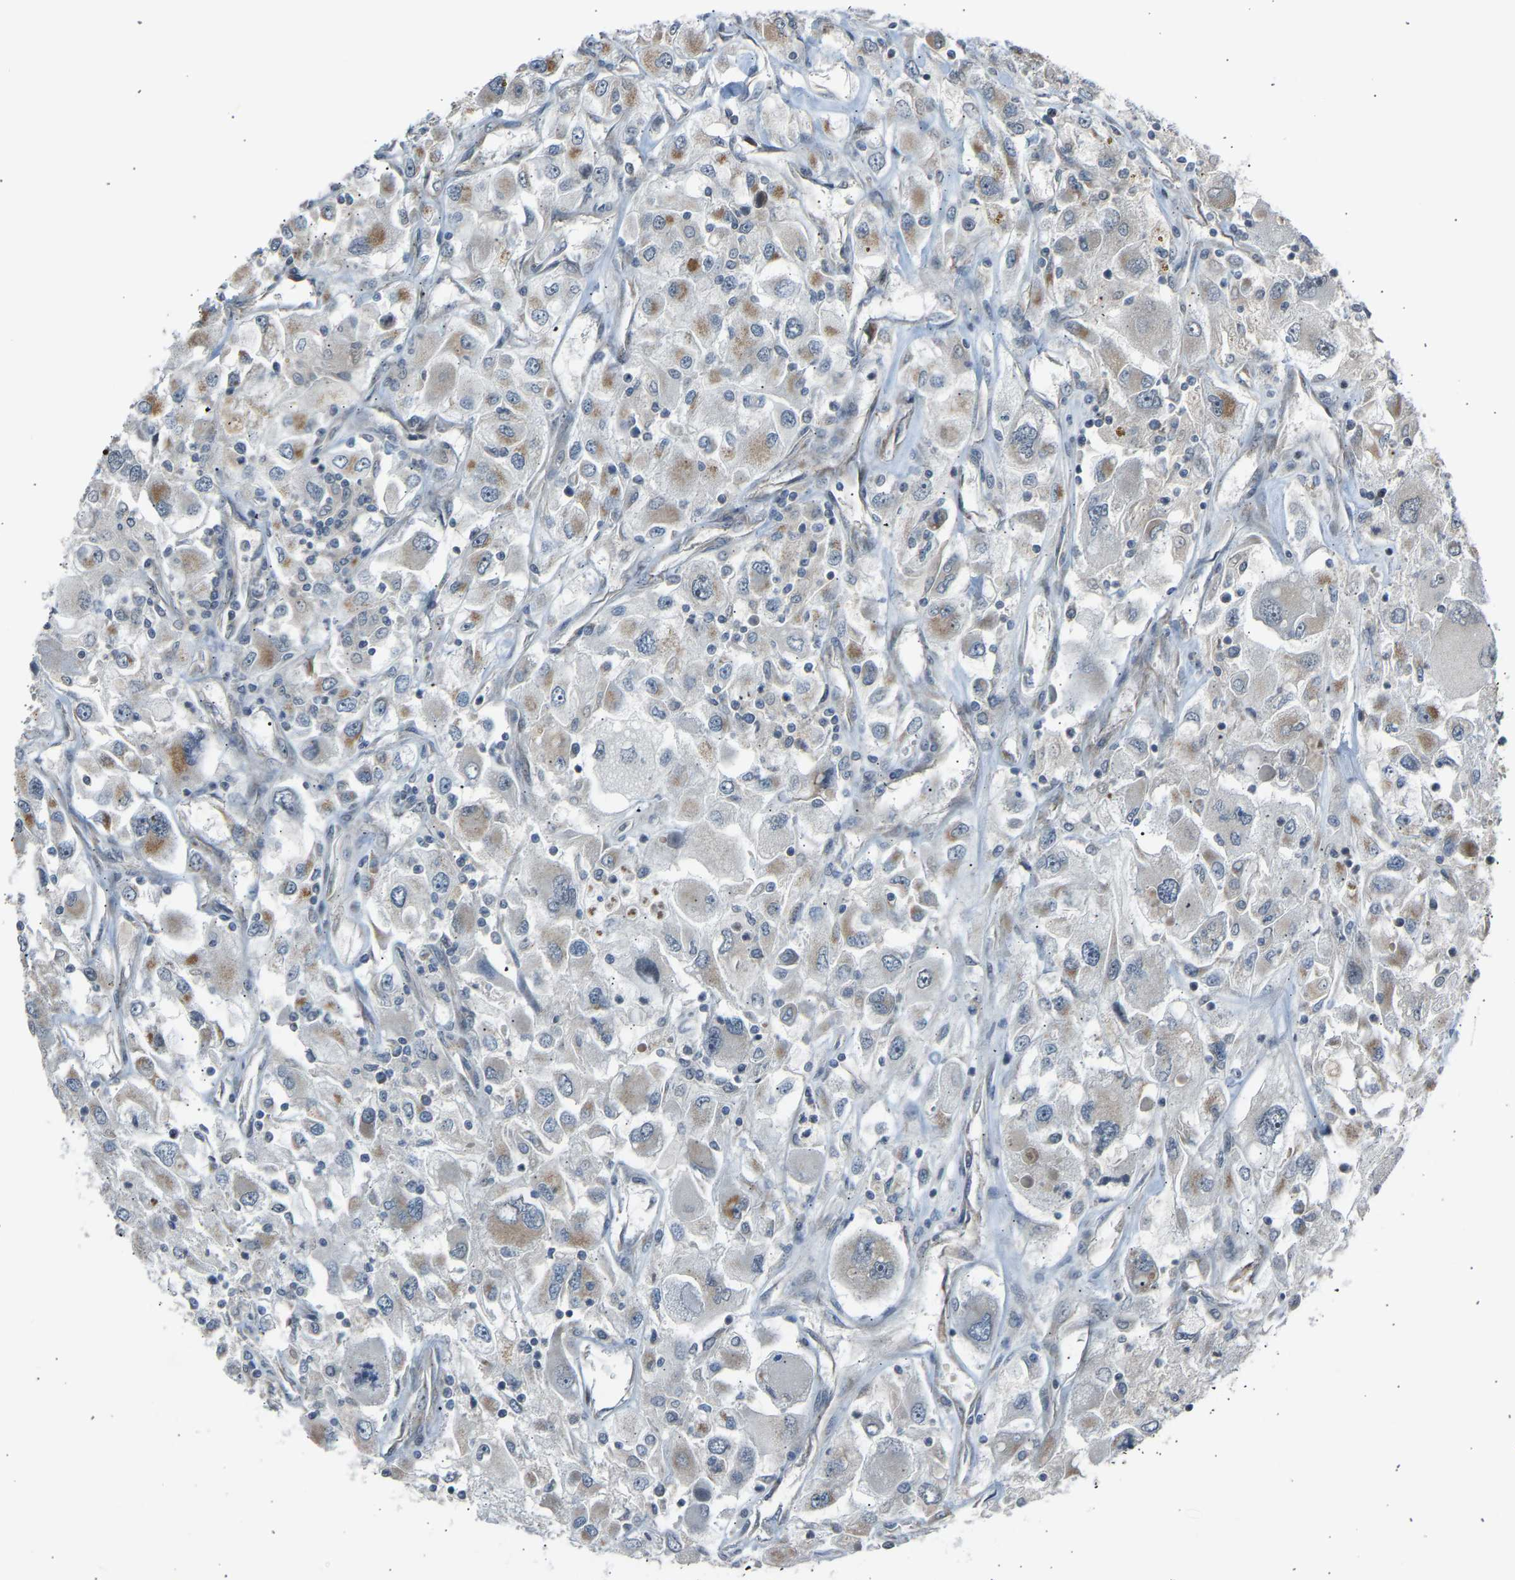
{"staining": {"intensity": "weak", "quantity": "25%-75%", "location": "cytoplasmic/membranous"}, "tissue": "renal cancer", "cell_type": "Tumor cells", "image_type": "cancer", "snomed": [{"axis": "morphology", "description": "Adenocarcinoma, NOS"}, {"axis": "topography", "description": "Kidney"}], "caption": "Immunohistochemistry (IHC) (DAB (3,3'-diaminobenzidine)) staining of renal cancer reveals weak cytoplasmic/membranous protein expression in approximately 25%-75% of tumor cells.", "gene": "SLIRP", "patient": {"sex": "female", "age": 52}}